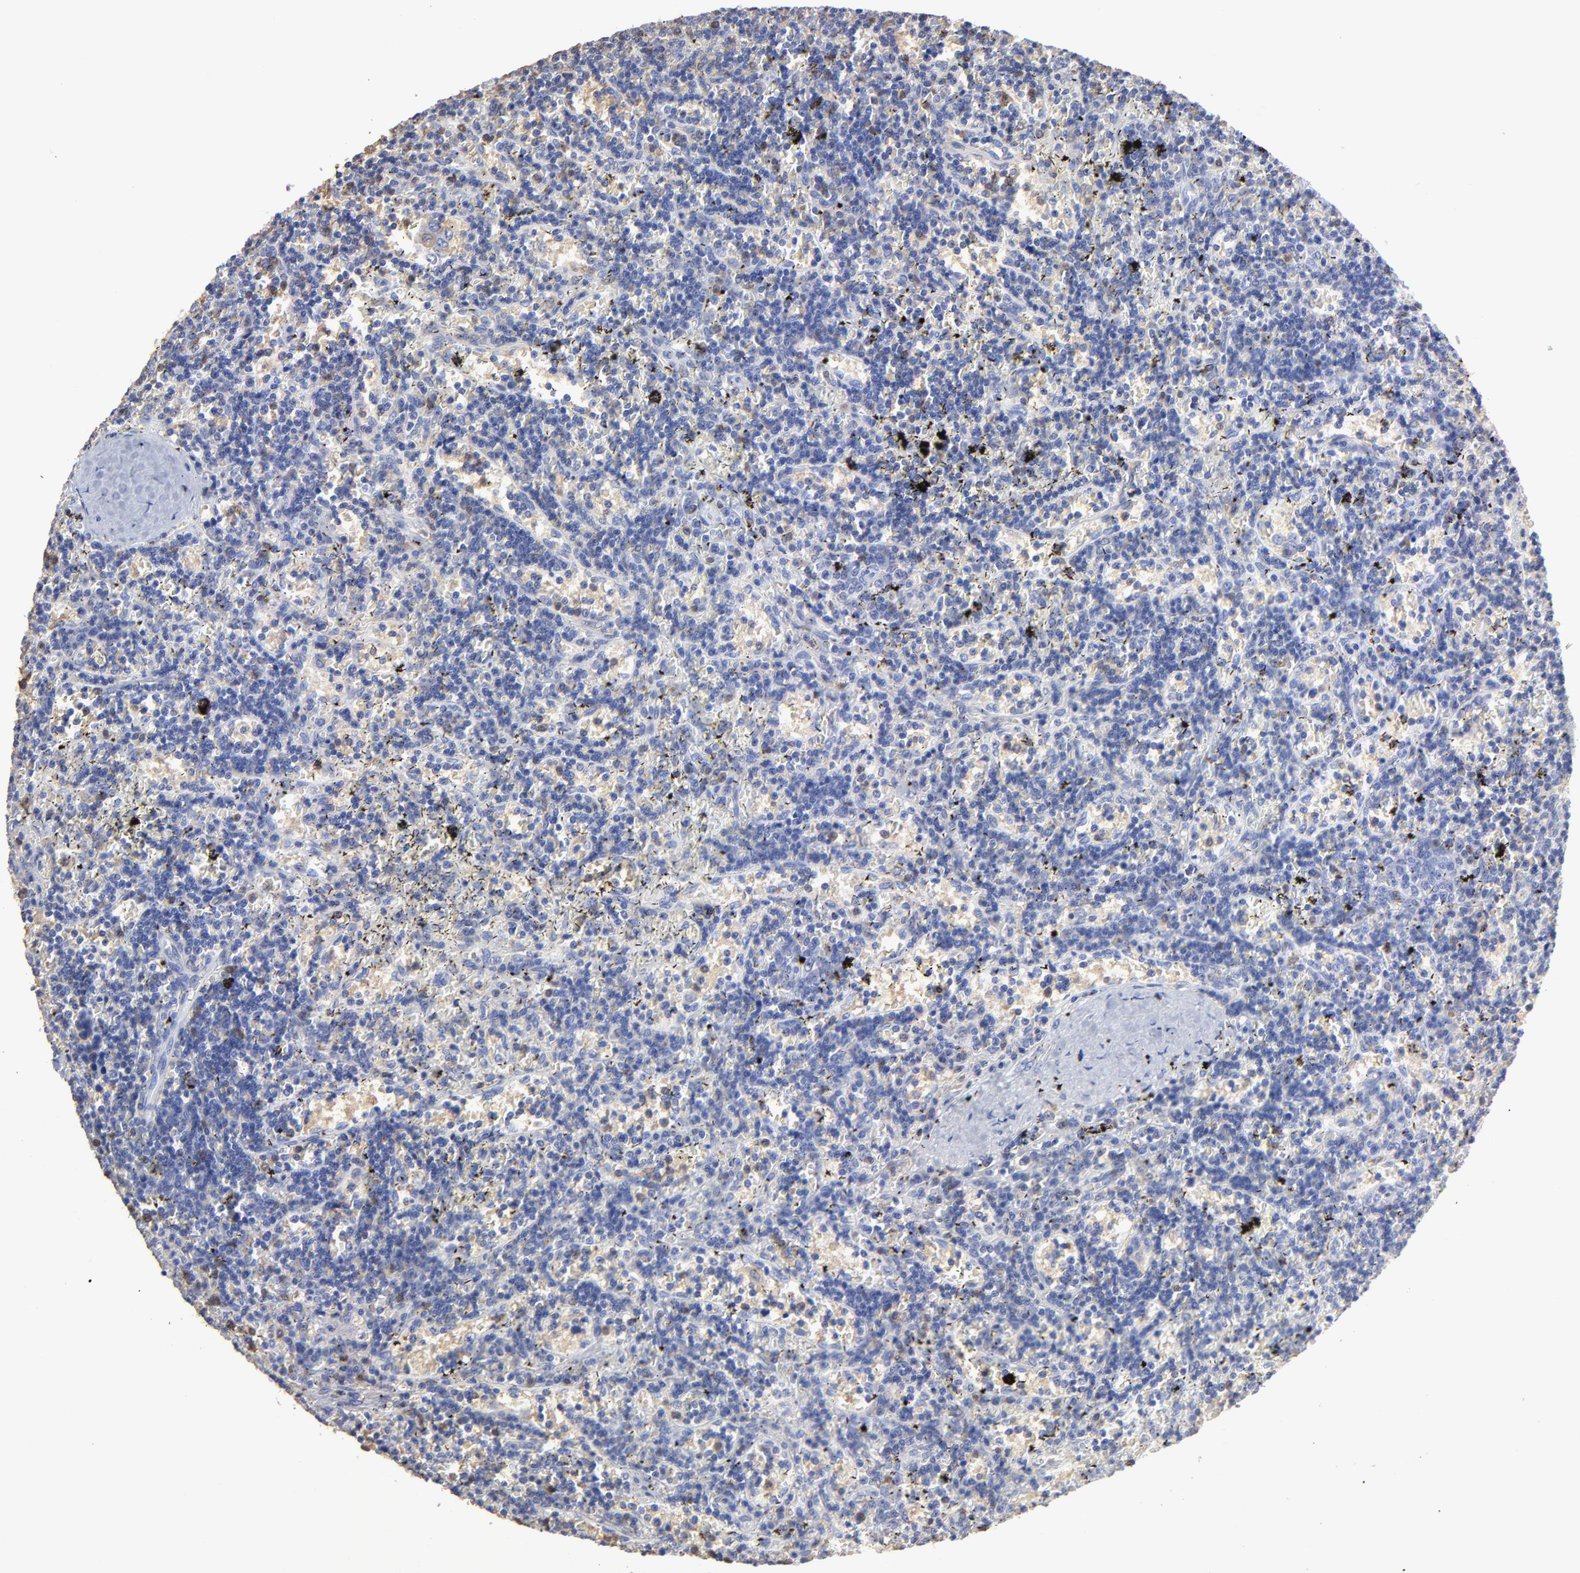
{"staining": {"intensity": "negative", "quantity": "none", "location": "none"}, "tissue": "lymphoma", "cell_type": "Tumor cells", "image_type": "cancer", "snomed": [{"axis": "morphology", "description": "Malignant lymphoma, non-Hodgkin's type, Low grade"}, {"axis": "topography", "description": "Spleen"}], "caption": "A high-resolution photomicrograph shows immunohistochemistry (IHC) staining of low-grade malignant lymphoma, non-Hodgkin's type, which shows no significant staining in tumor cells.", "gene": "TBXT", "patient": {"sex": "male", "age": 60}}